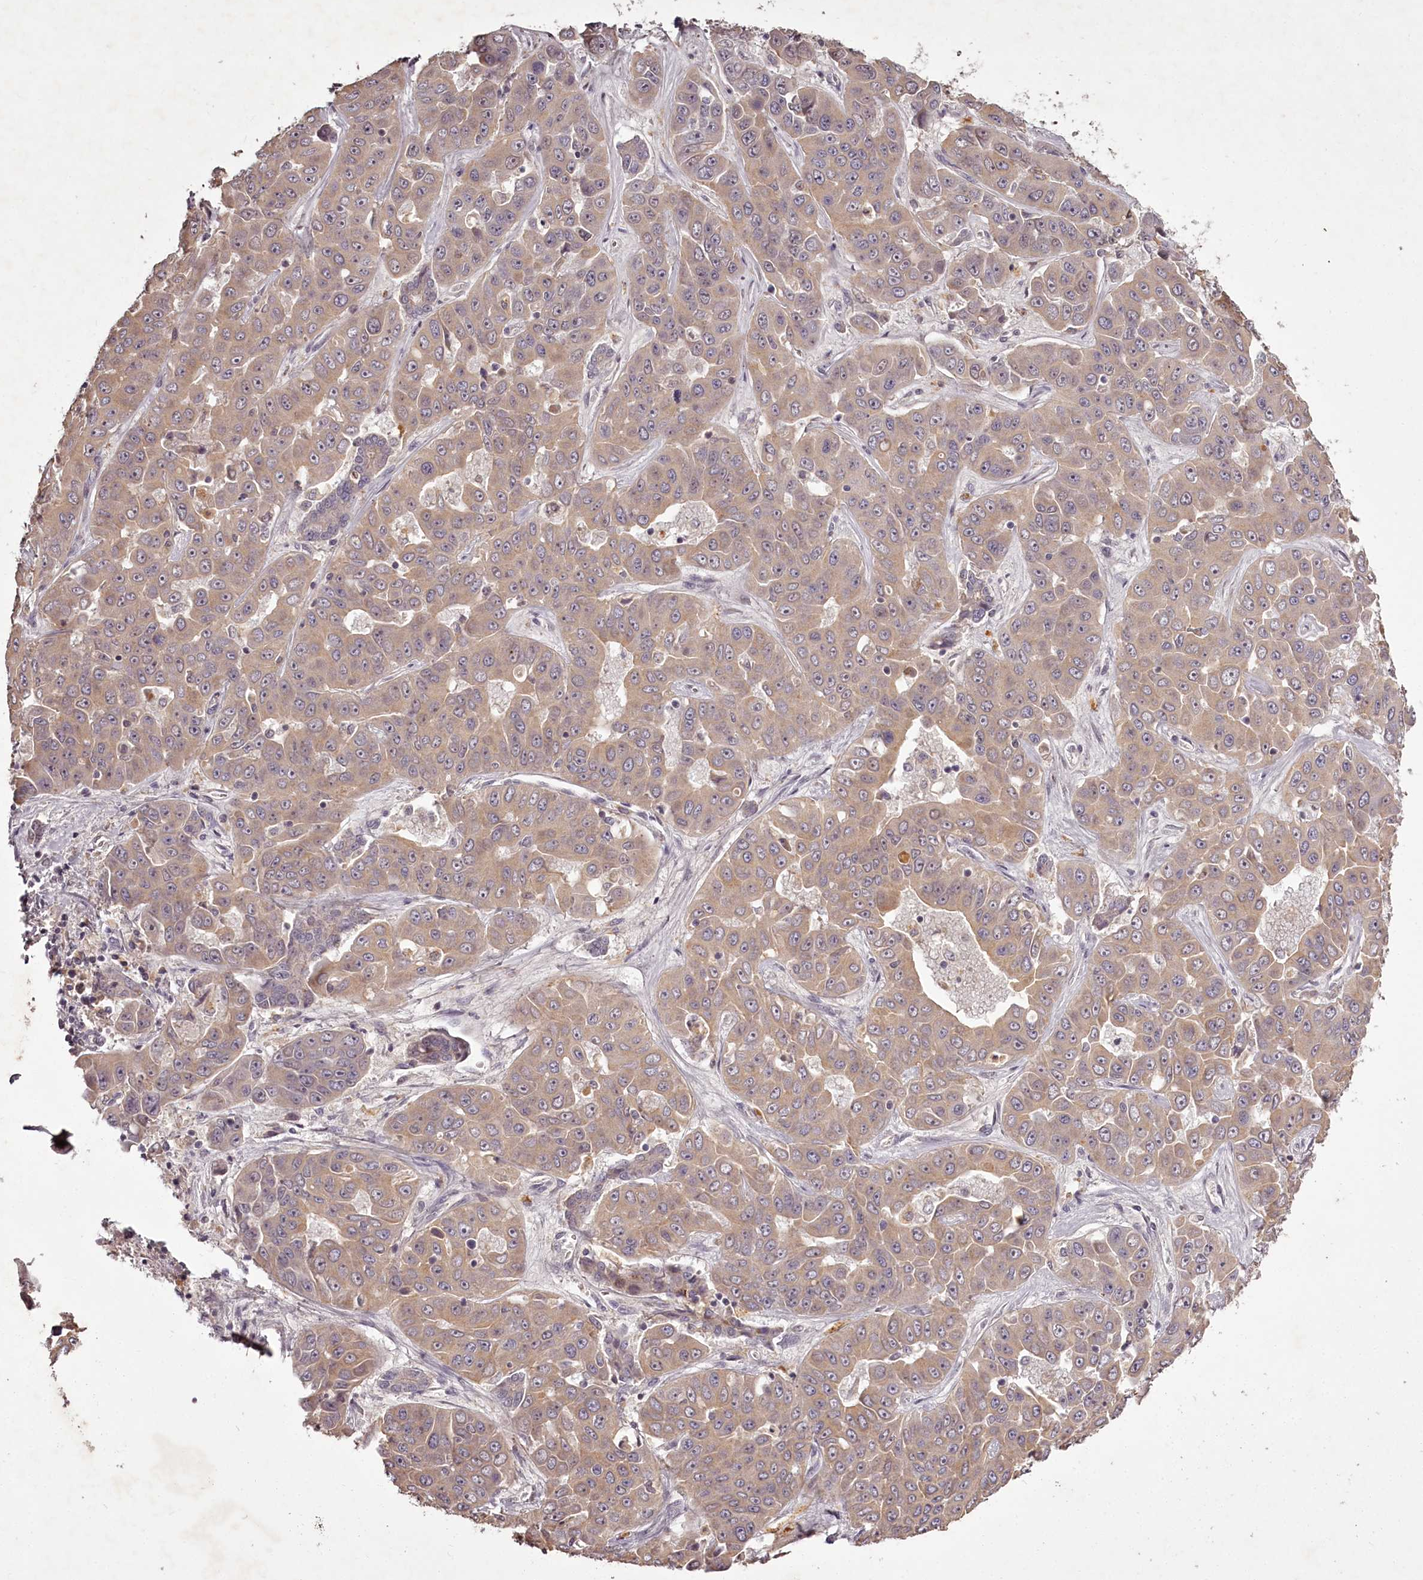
{"staining": {"intensity": "moderate", "quantity": "25%-75%", "location": "cytoplasmic/membranous"}, "tissue": "liver cancer", "cell_type": "Tumor cells", "image_type": "cancer", "snomed": [{"axis": "morphology", "description": "Cholangiocarcinoma"}, {"axis": "topography", "description": "Liver"}], "caption": "A medium amount of moderate cytoplasmic/membranous positivity is appreciated in about 25%-75% of tumor cells in liver cholangiocarcinoma tissue. (brown staining indicates protein expression, while blue staining denotes nuclei).", "gene": "RBMXL2", "patient": {"sex": "female", "age": 52}}